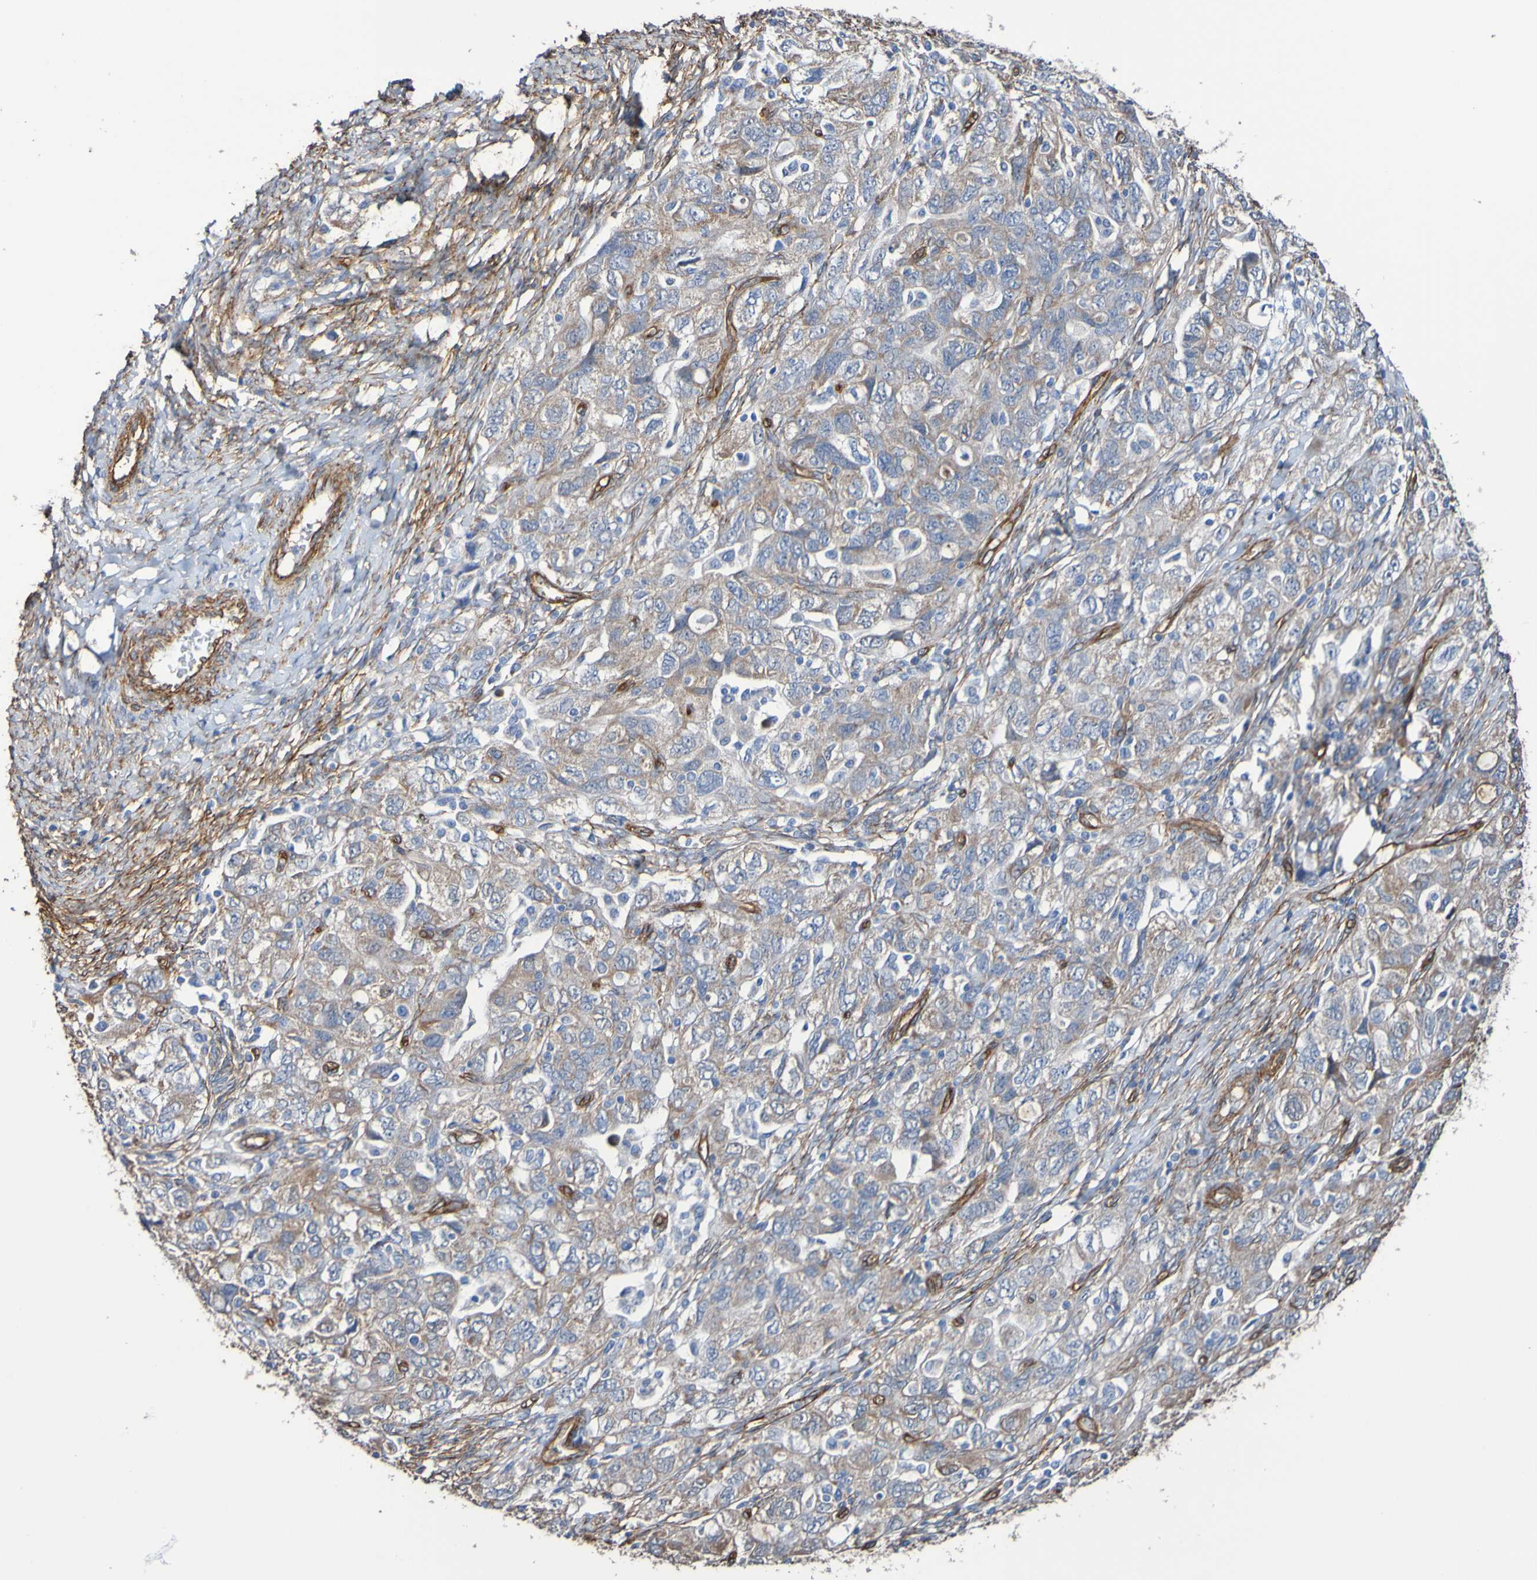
{"staining": {"intensity": "weak", "quantity": ">75%", "location": "cytoplasmic/membranous"}, "tissue": "ovarian cancer", "cell_type": "Tumor cells", "image_type": "cancer", "snomed": [{"axis": "morphology", "description": "Carcinoma, NOS"}, {"axis": "morphology", "description": "Cystadenocarcinoma, serous, NOS"}, {"axis": "topography", "description": "Ovary"}], "caption": "Protein analysis of ovarian cancer (carcinoma) tissue exhibits weak cytoplasmic/membranous staining in about >75% of tumor cells.", "gene": "ELMOD3", "patient": {"sex": "female", "age": 69}}